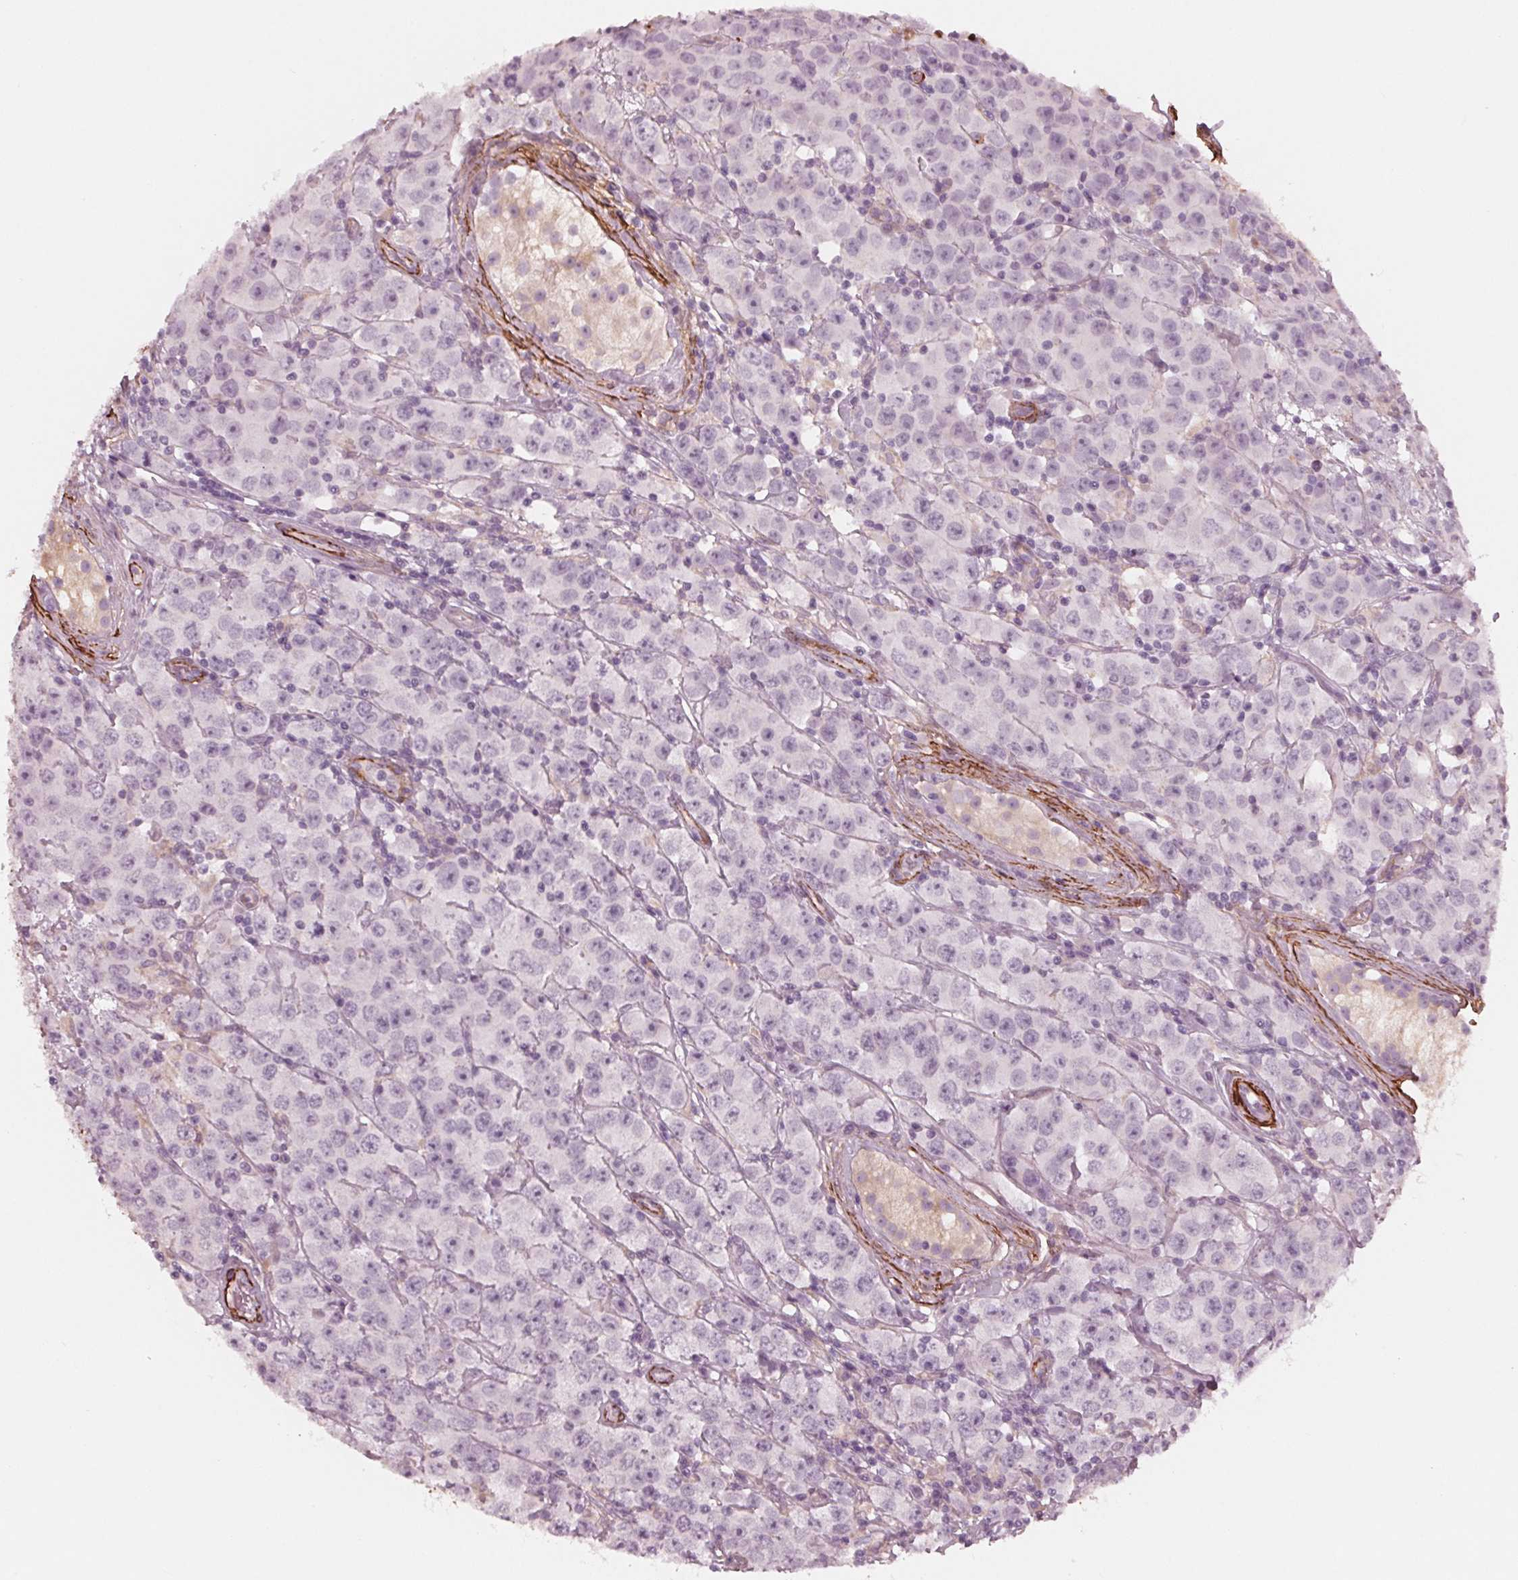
{"staining": {"intensity": "negative", "quantity": "none", "location": "none"}, "tissue": "testis cancer", "cell_type": "Tumor cells", "image_type": "cancer", "snomed": [{"axis": "morphology", "description": "Seminoma, NOS"}, {"axis": "topography", "description": "Testis"}], "caption": "High magnification brightfield microscopy of testis seminoma stained with DAB (brown) and counterstained with hematoxylin (blue): tumor cells show no significant positivity.", "gene": "MIER3", "patient": {"sex": "male", "age": 52}}